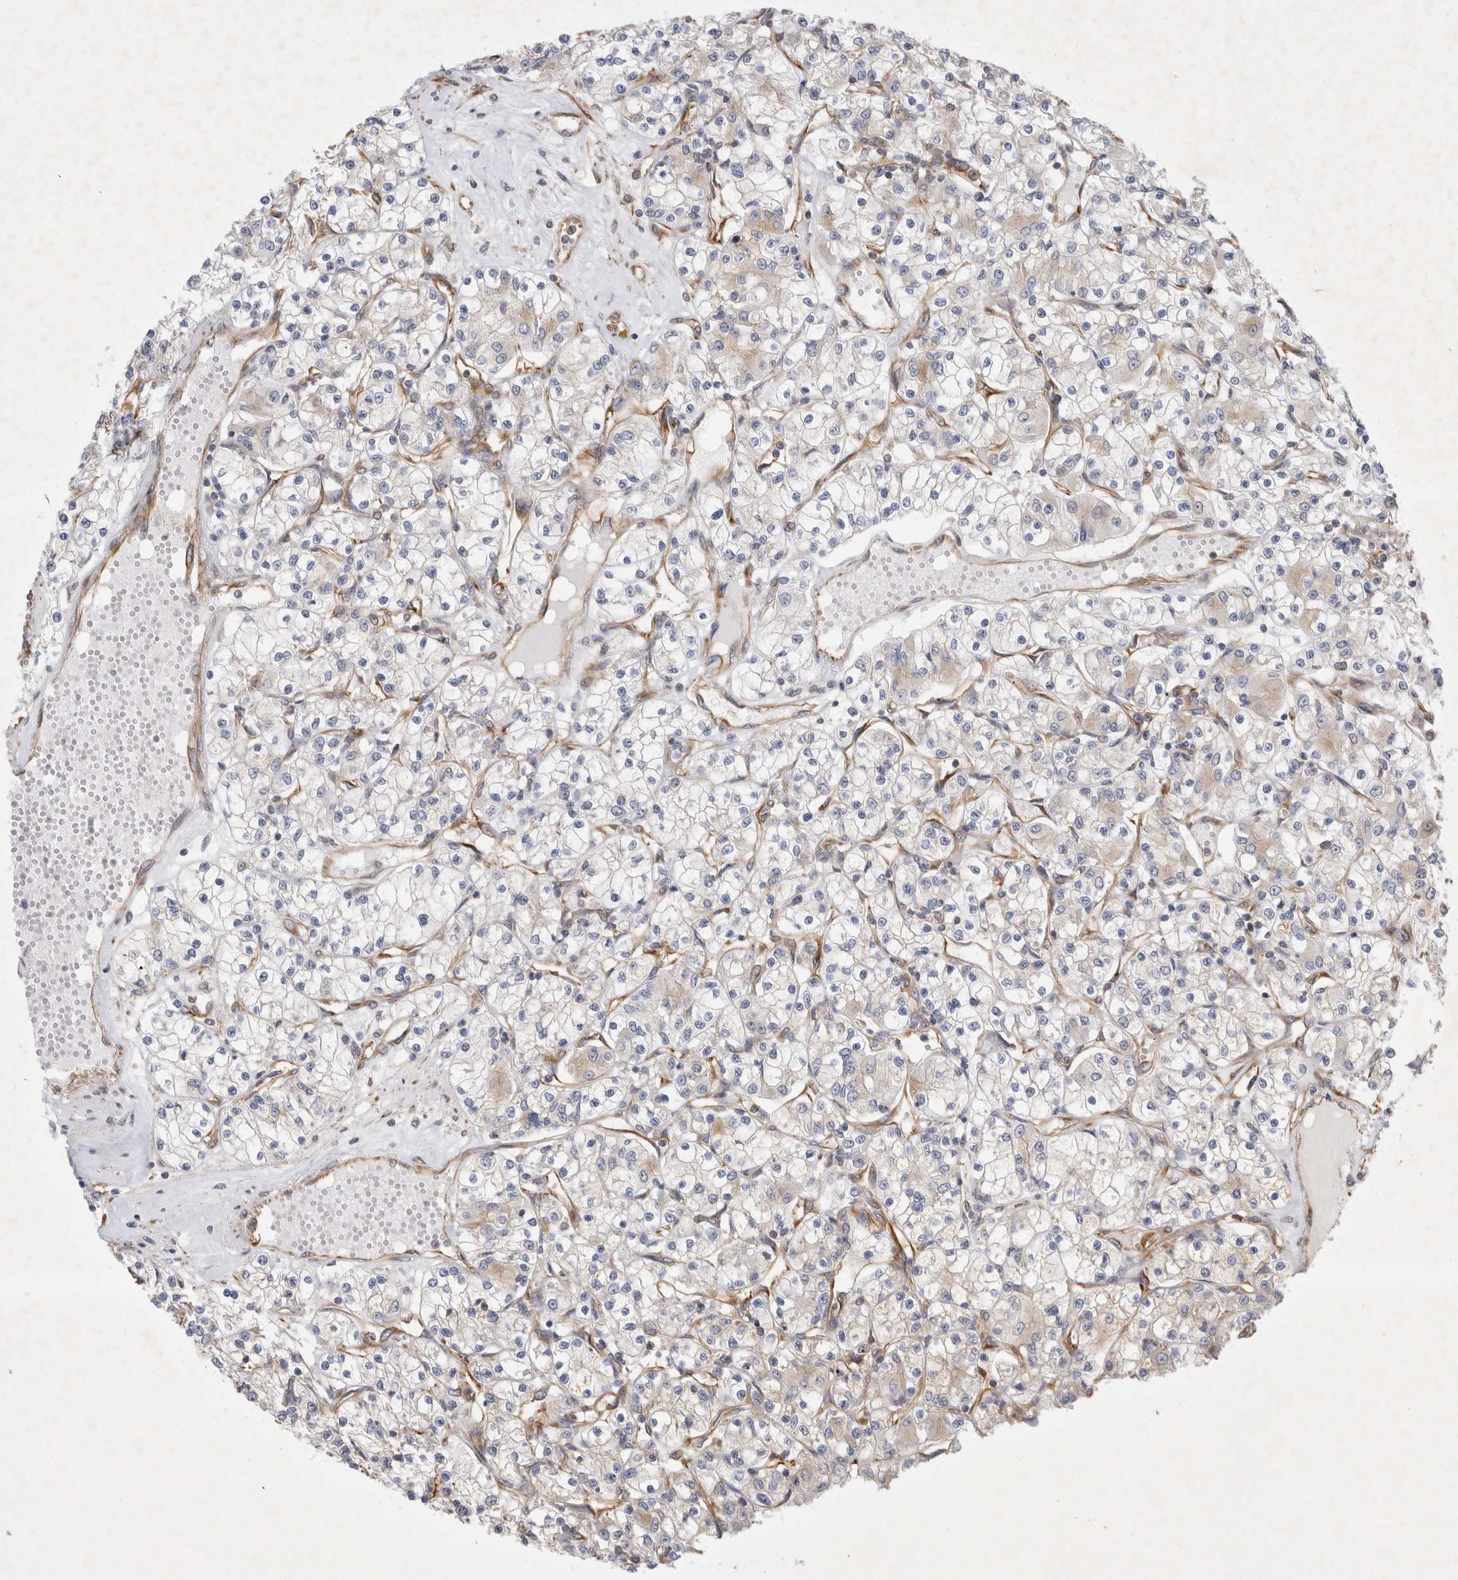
{"staining": {"intensity": "weak", "quantity": "25%-75%", "location": "cytoplasmic/membranous"}, "tissue": "renal cancer", "cell_type": "Tumor cells", "image_type": "cancer", "snomed": [{"axis": "morphology", "description": "Adenocarcinoma, NOS"}, {"axis": "topography", "description": "Kidney"}], "caption": "Protein expression analysis of human renal cancer (adenocarcinoma) reveals weak cytoplasmic/membranous staining in about 25%-75% of tumor cells.", "gene": "GPR150", "patient": {"sex": "female", "age": 59}}